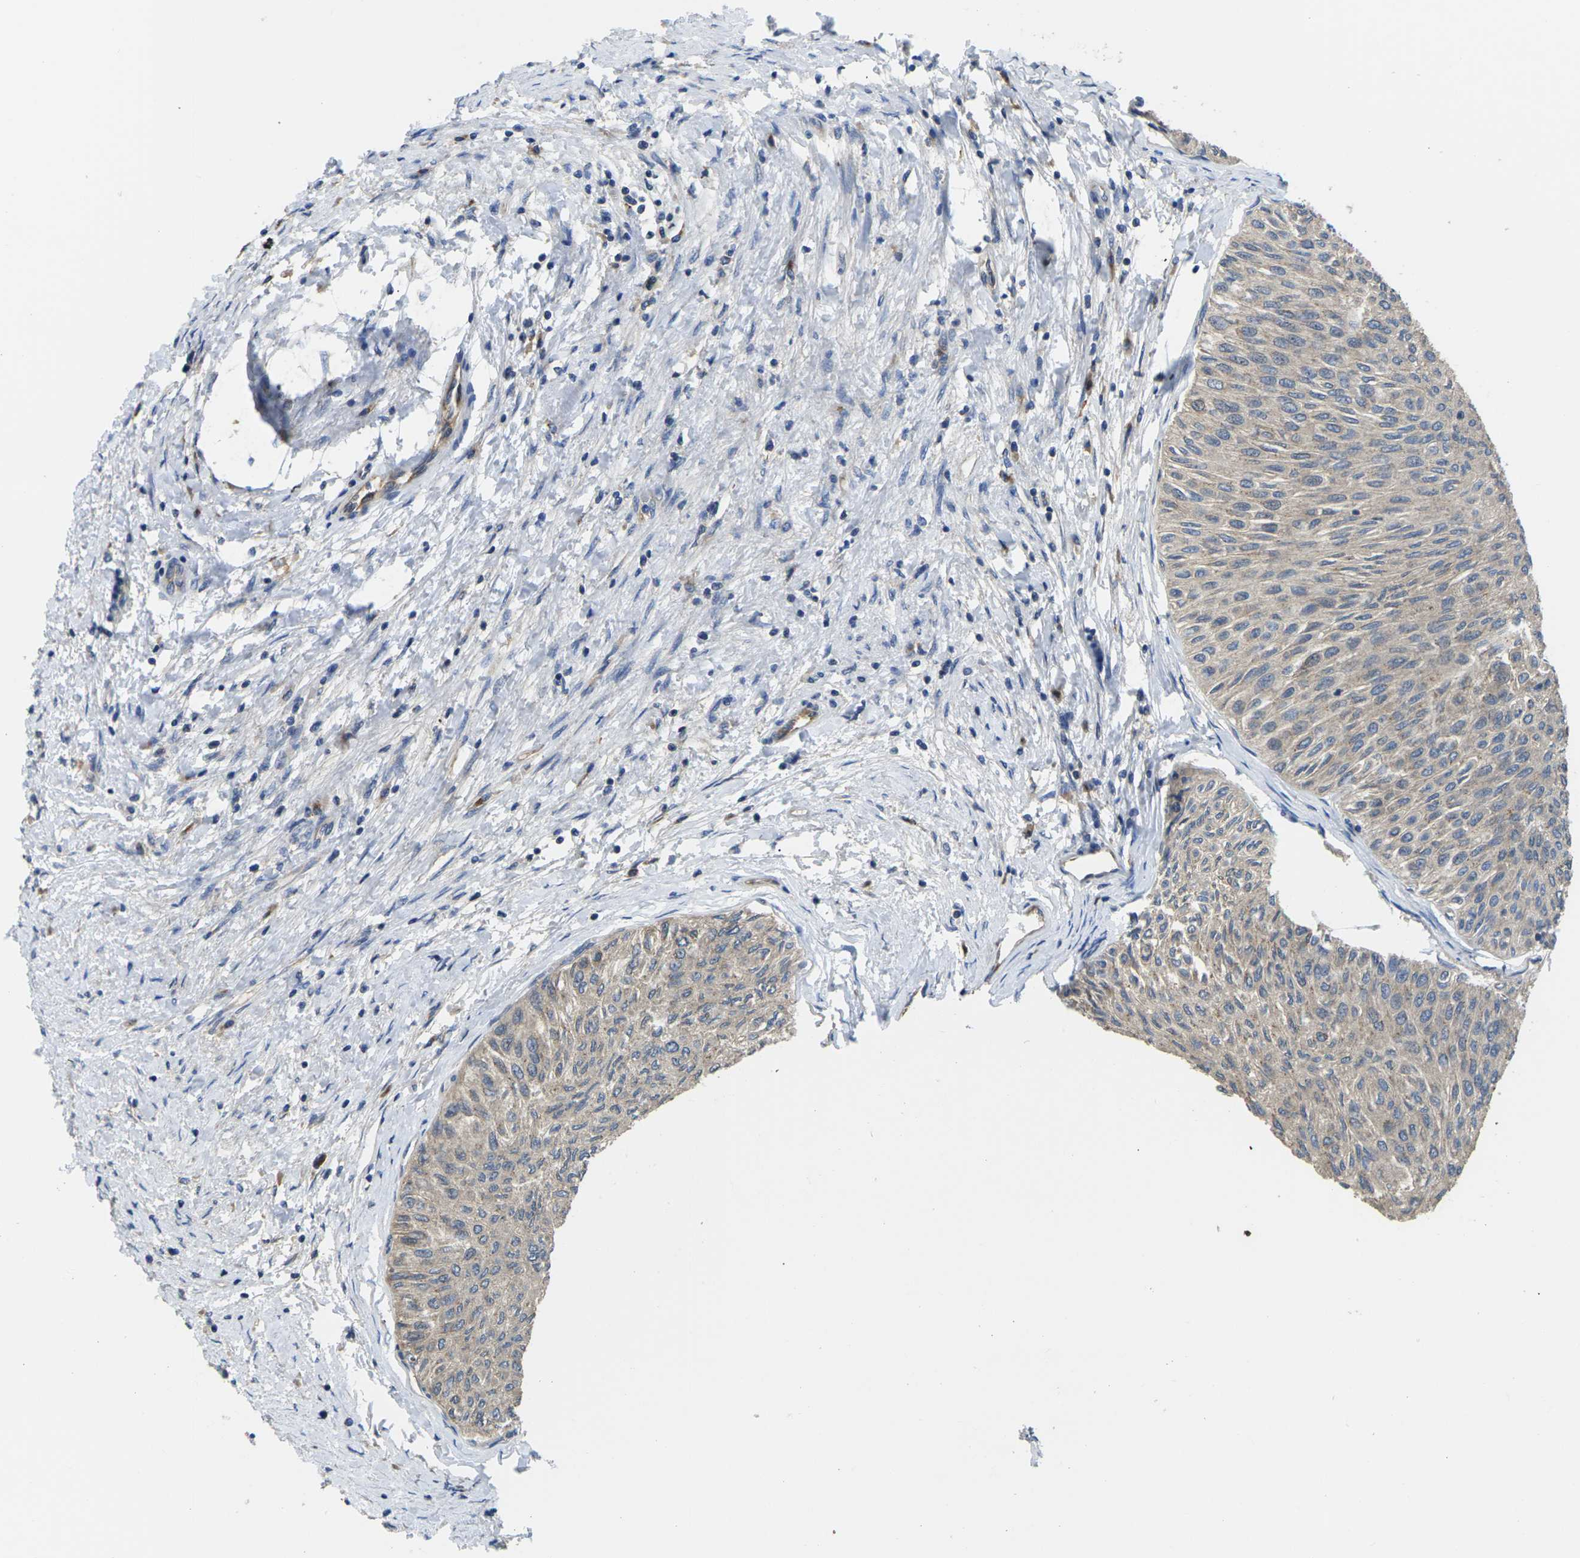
{"staining": {"intensity": "weak", "quantity": "<25%", "location": "cytoplasmic/membranous"}, "tissue": "urothelial cancer", "cell_type": "Tumor cells", "image_type": "cancer", "snomed": [{"axis": "morphology", "description": "Urothelial carcinoma, Low grade"}, {"axis": "topography", "description": "Urinary bladder"}], "caption": "IHC histopathology image of neoplastic tissue: urothelial carcinoma (low-grade) stained with DAB shows no significant protein staining in tumor cells. Brightfield microscopy of immunohistochemistry (IHC) stained with DAB (3,3'-diaminobenzidine) (brown) and hematoxylin (blue), captured at high magnification.", "gene": "TMCC2", "patient": {"sex": "male", "age": 78}}